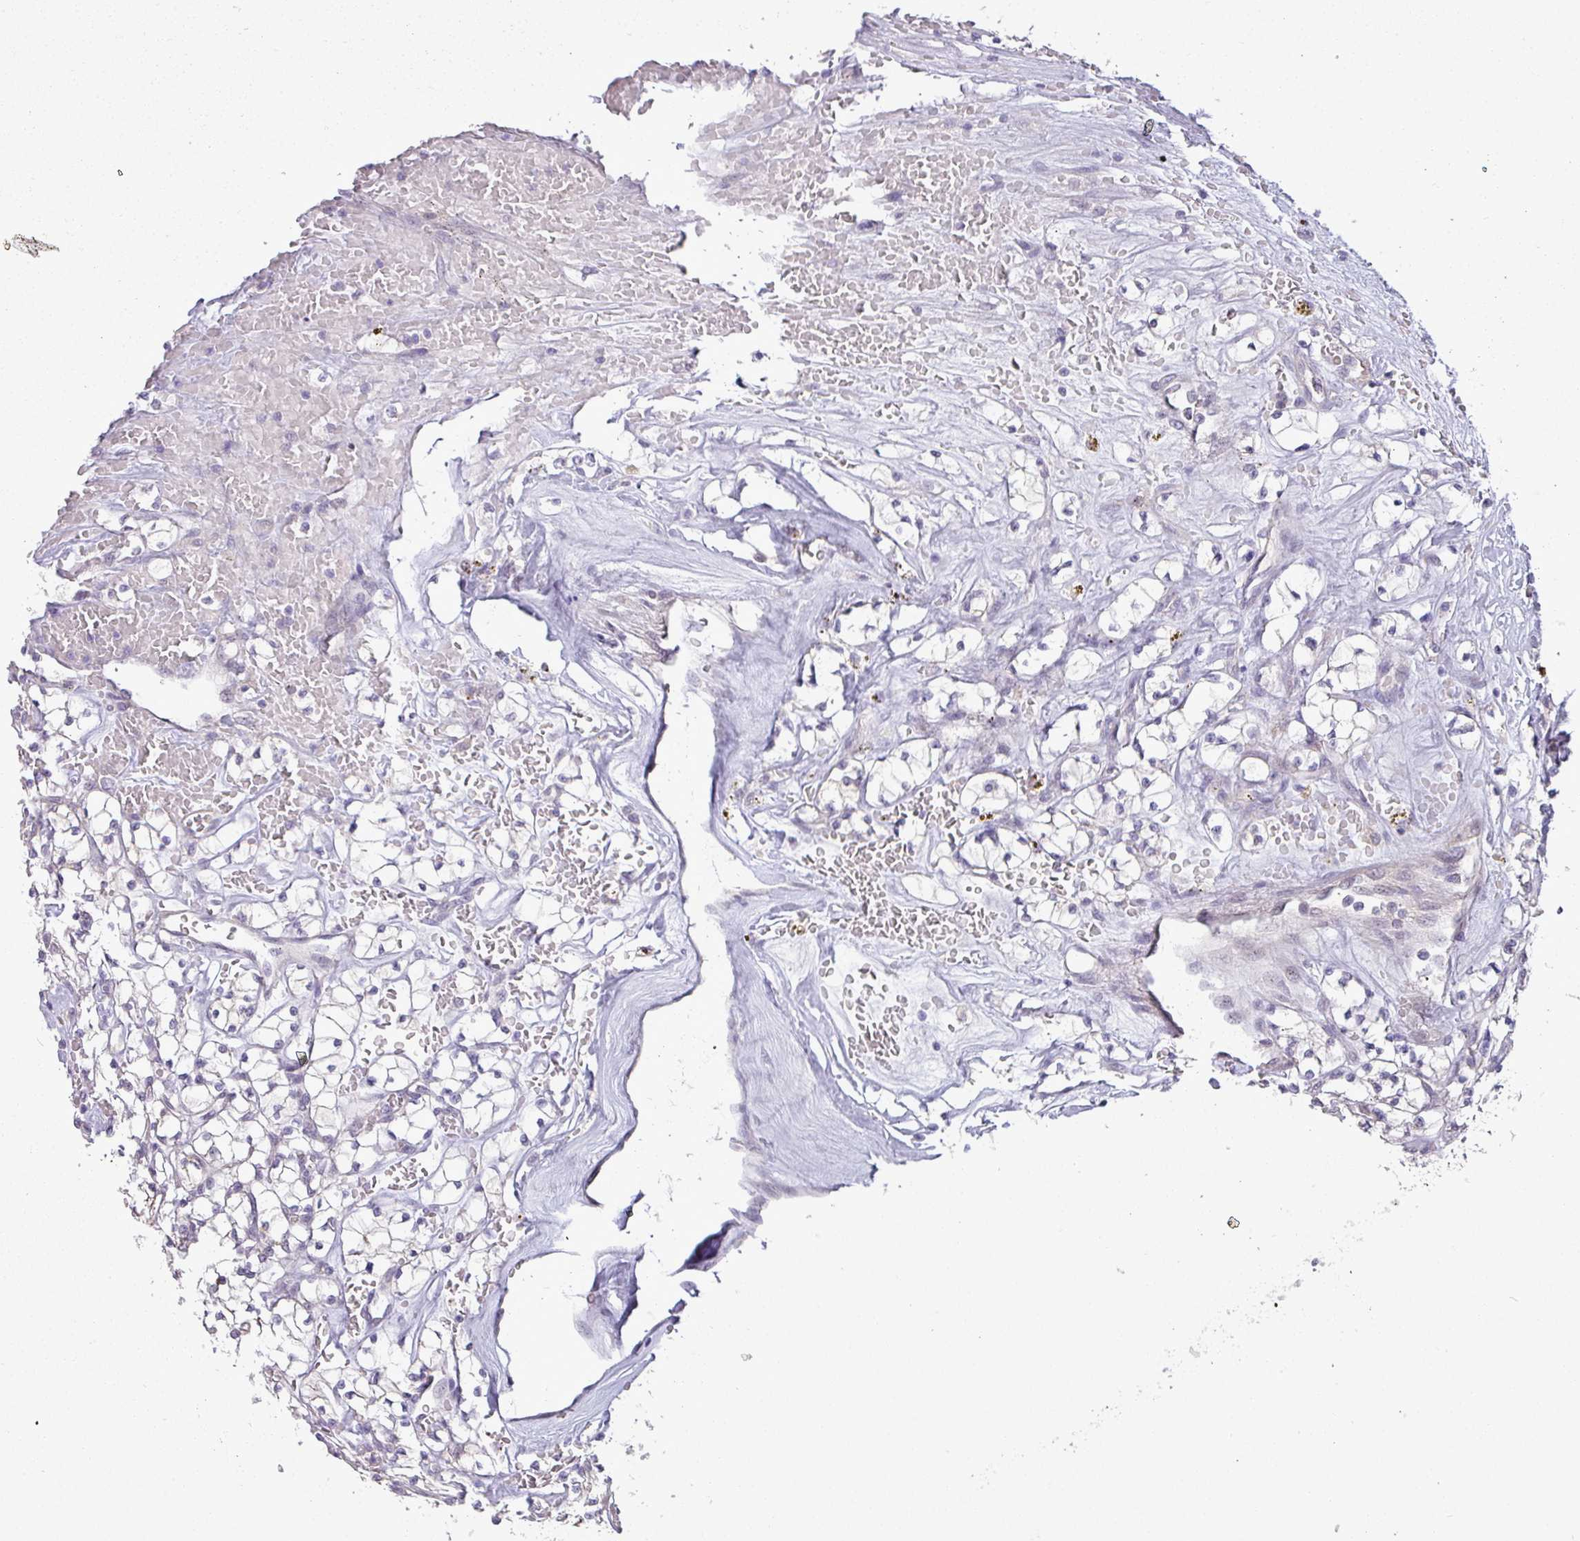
{"staining": {"intensity": "negative", "quantity": "none", "location": "none"}, "tissue": "renal cancer", "cell_type": "Tumor cells", "image_type": "cancer", "snomed": [{"axis": "morphology", "description": "Adenocarcinoma, NOS"}, {"axis": "topography", "description": "Kidney"}], "caption": "This is a photomicrograph of immunohistochemistry (IHC) staining of adenocarcinoma (renal), which shows no positivity in tumor cells.", "gene": "MAK16", "patient": {"sex": "female", "age": 64}}